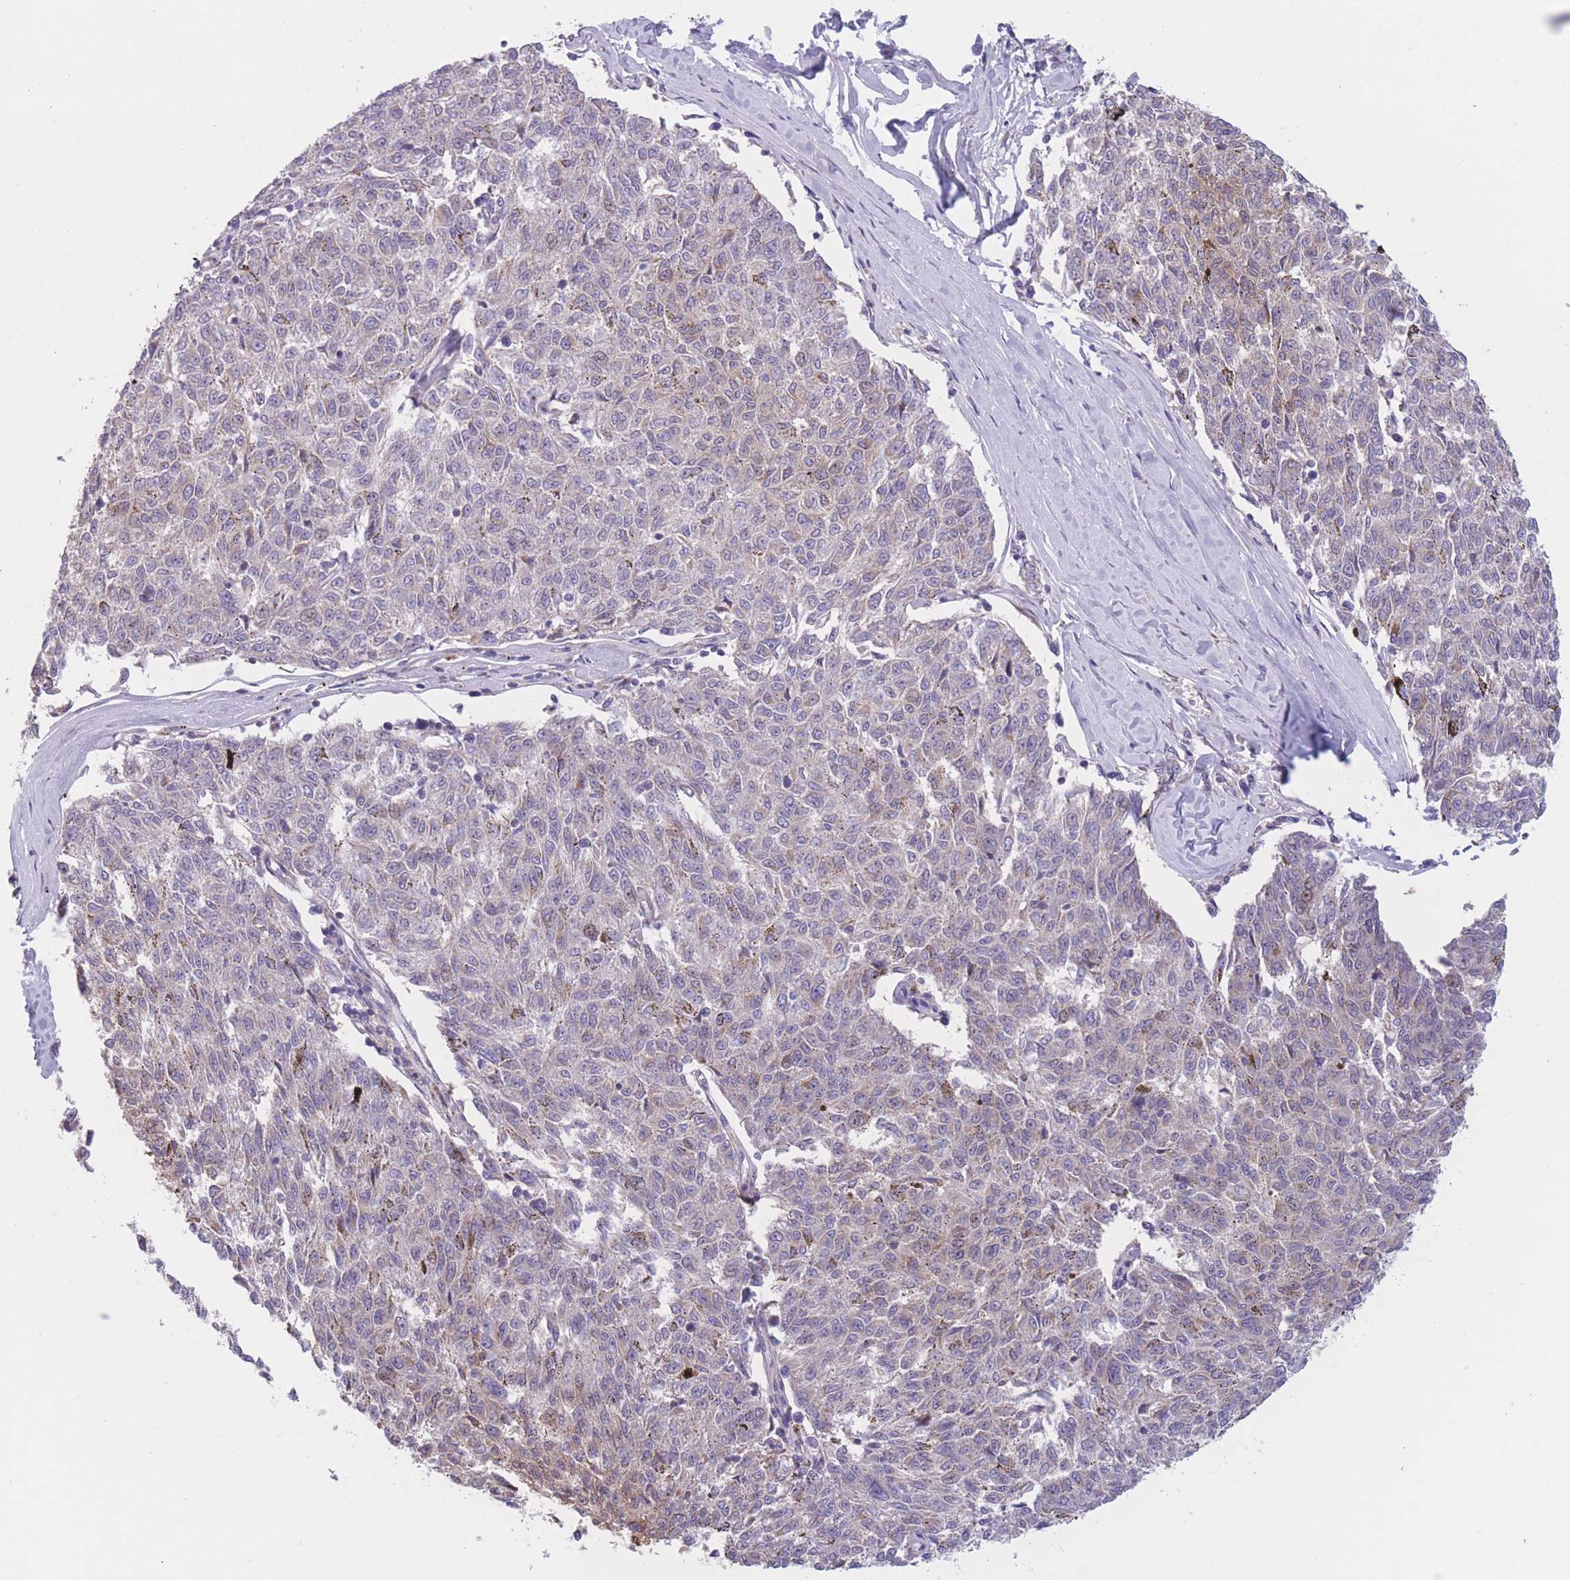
{"staining": {"intensity": "moderate", "quantity": "<25%", "location": "cytoplasmic/membranous"}, "tissue": "melanoma", "cell_type": "Tumor cells", "image_type": "cancer", "snomed": [{"axis": "morphology", "description": "Malignant melanoma, NOS"}, {"axis": "topography", "description": "Skin"}], "caption": "Immunohistochemical staining of melanoma reveals low levels of moderate cytoplasmic/membranous positivity in approximately <25% of tumor cells.", "gene": "PDE4A", "patient": {"sex": "female", "age": 72}}